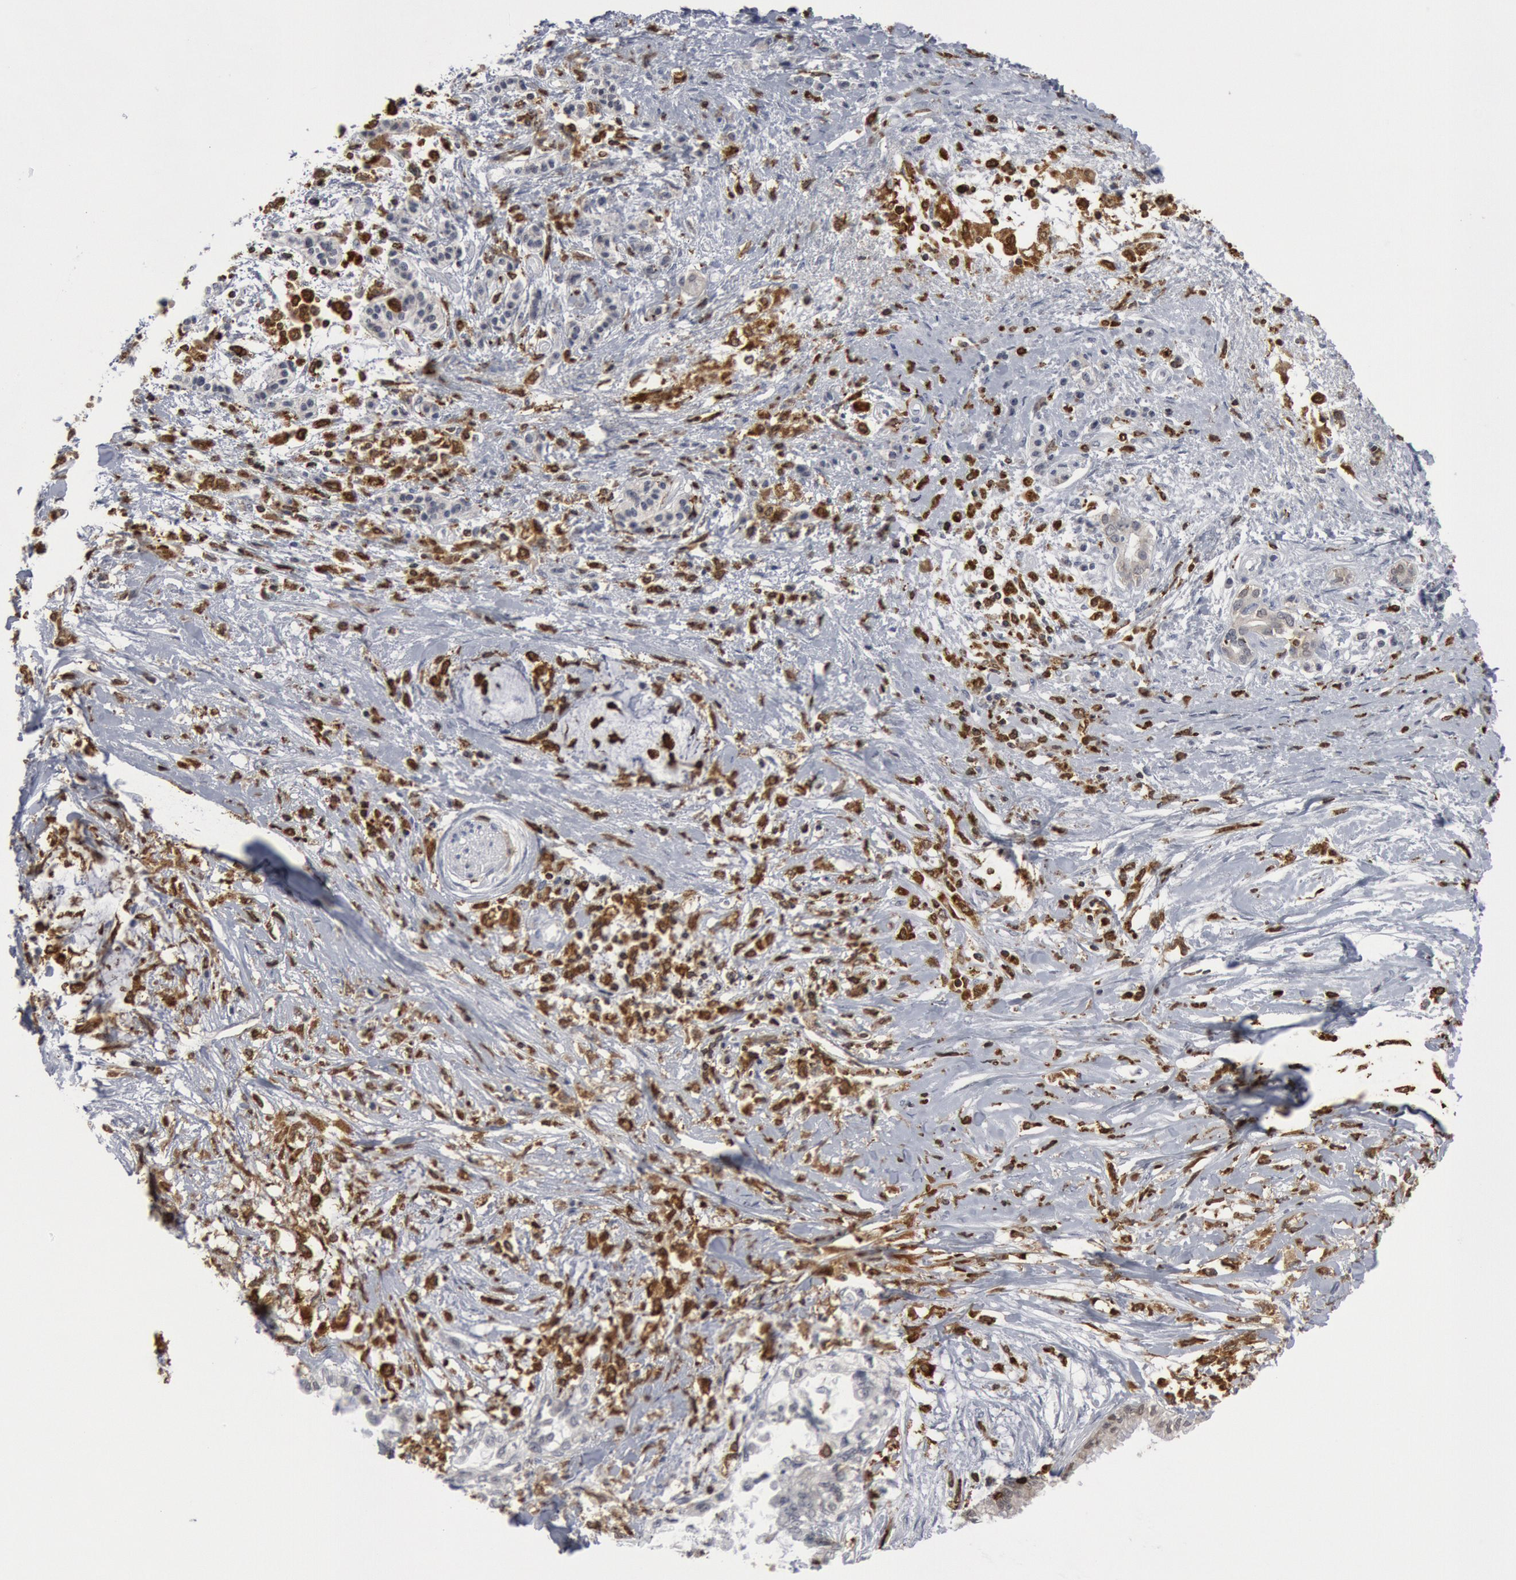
{"staining": {"intensity": "negative", "quantity": "none", "location": "none"}, "tissue": "pancreatic cancer", "cell_type": "Tumor cells", "image_type": "cancer", "snomed": [{"axis": "morphology", "description": "Adenocarcinoma, NOS"}, {"axis": "topography", "description": "Pancreas"}], "caption": "A high-resolution histopathology image shows immunohistochemistry (IHC) staining of pancreatic adenocarcinoma, which shows no significant staining in tumor cells.", "gene": "PTPN6", "patient": {"sex": "female", "age": 64}}